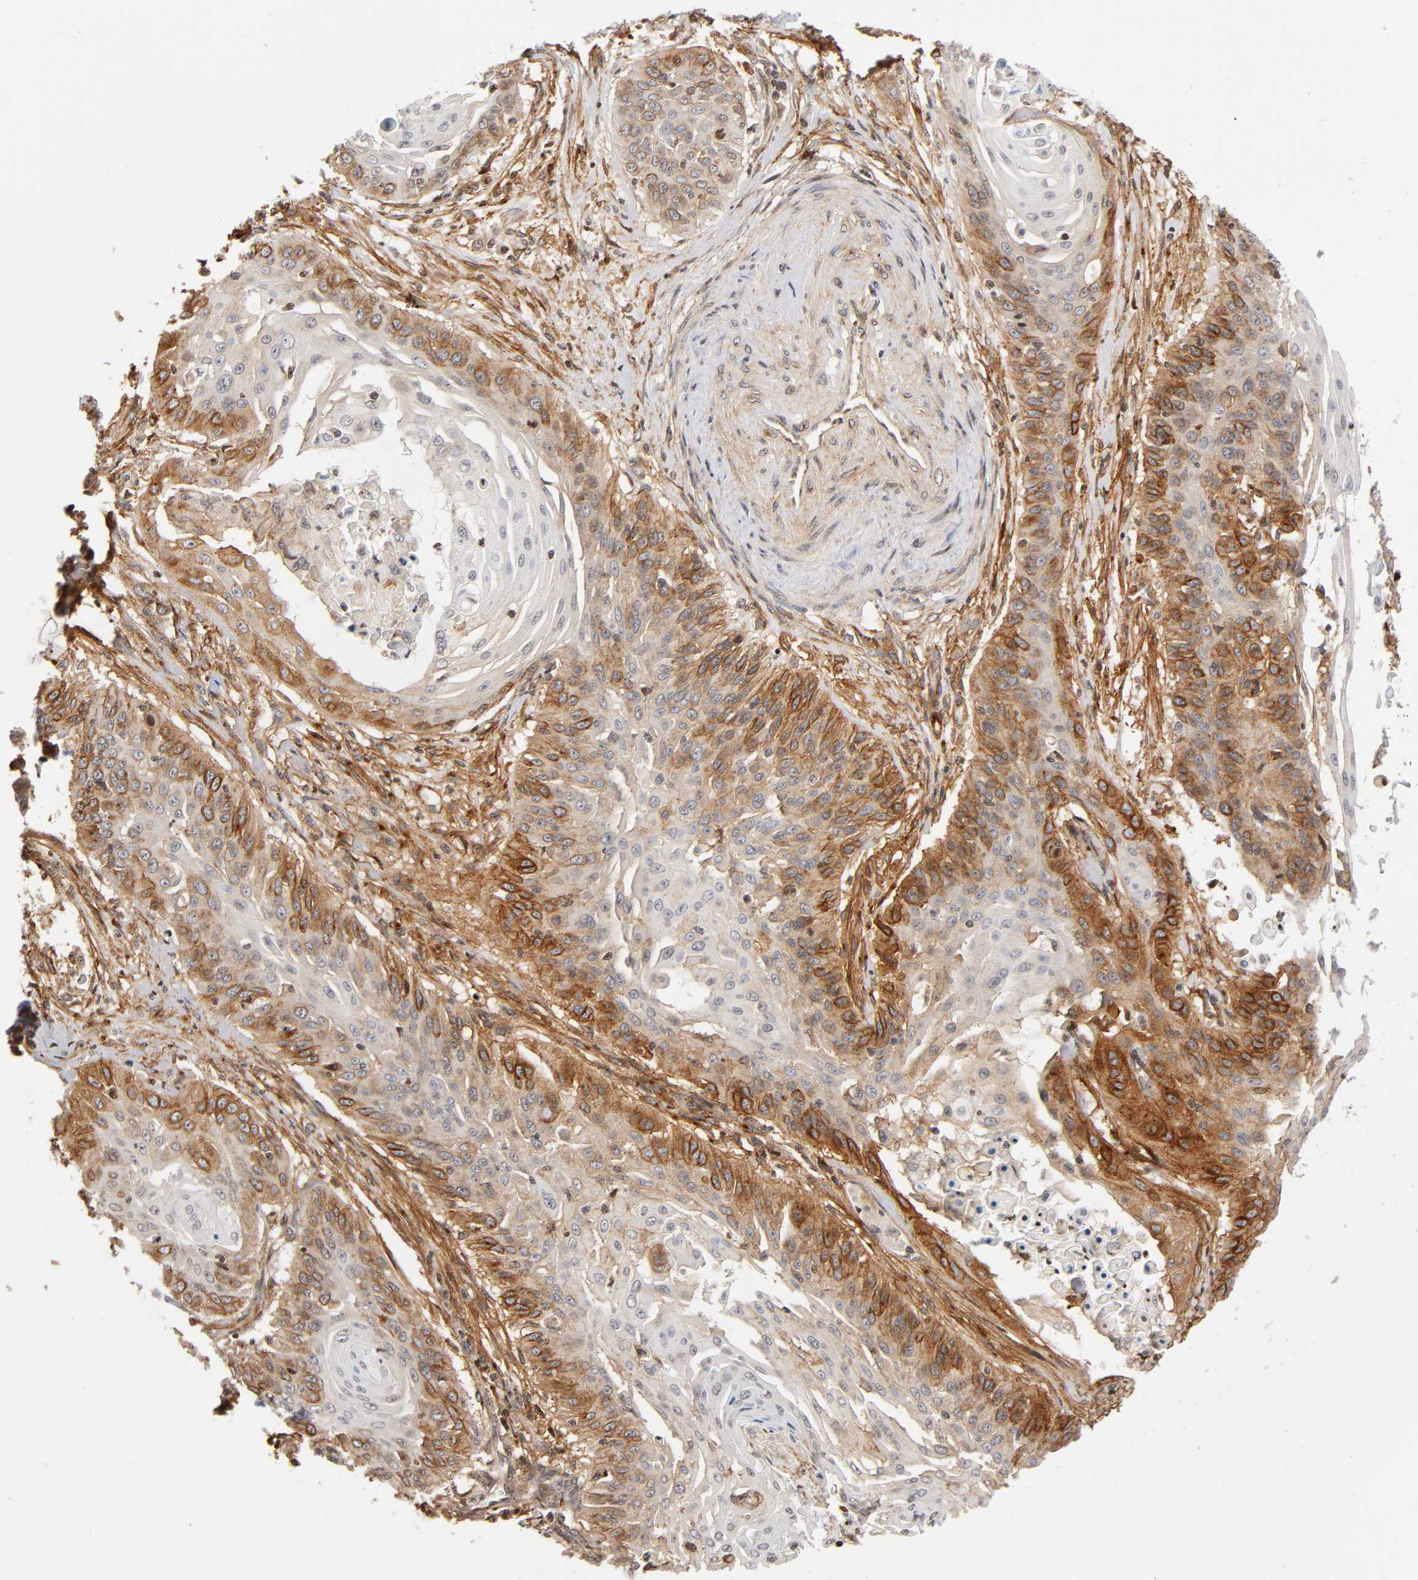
{"staining": {"intensity": "moderate", "quantity": "25%-75%", "location": "cytoplasmic/membranous"}, "tissue": "cervical cancer", "cell_type": "Tumor cells", "image_type": "cancer", "snomed": [{"axis": "morphology", "description": "Squamous cell carcinoma, NOS"}, {"axis": "topography", "description": "Cervix"}], "caption": "Moderate cytoplasmic/membranous protein expression is appreciated in approximately 25%-75% of tumor cells in cervical cancer.", "gene": "ITGAV", "patient": {"sex": "female", "age": 33}}